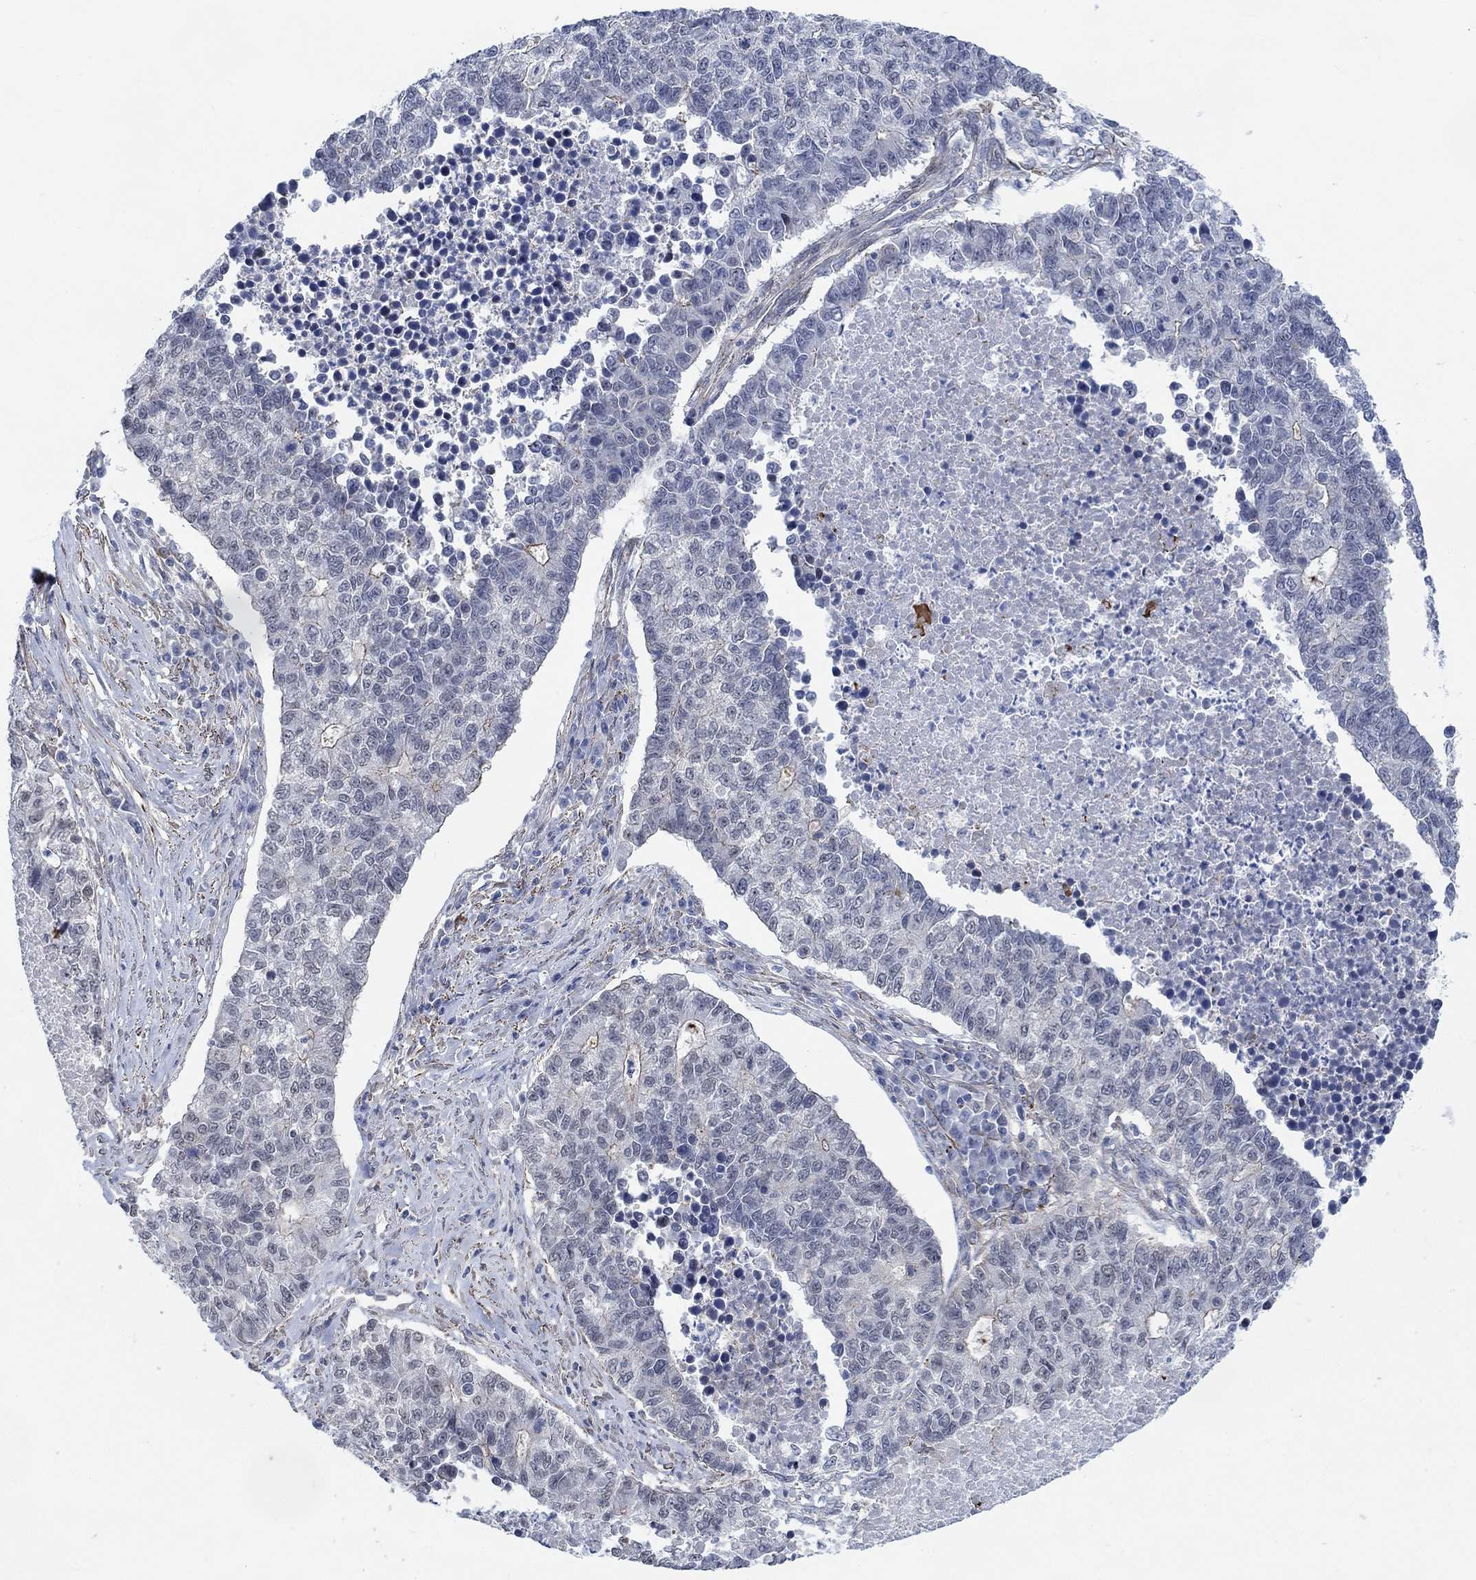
{"staining": {"intensity": "weak", "quantity": "<25%", "location": "cytoplasmic/membranous"}, "tissue": "lung cancer", "cell_type": "Tumor cells", "image_type": "cancer", "snomed": [{"axis": "morphology", "description": "Adenocarcinoma, NOS"}, {"axis": "topography", "description": "Lung"}], "caption": "Tumor cells show no significant positivity in lung cancer.", "gene": "KCNH8", "patient": {"sex": "male", "age": 57}}